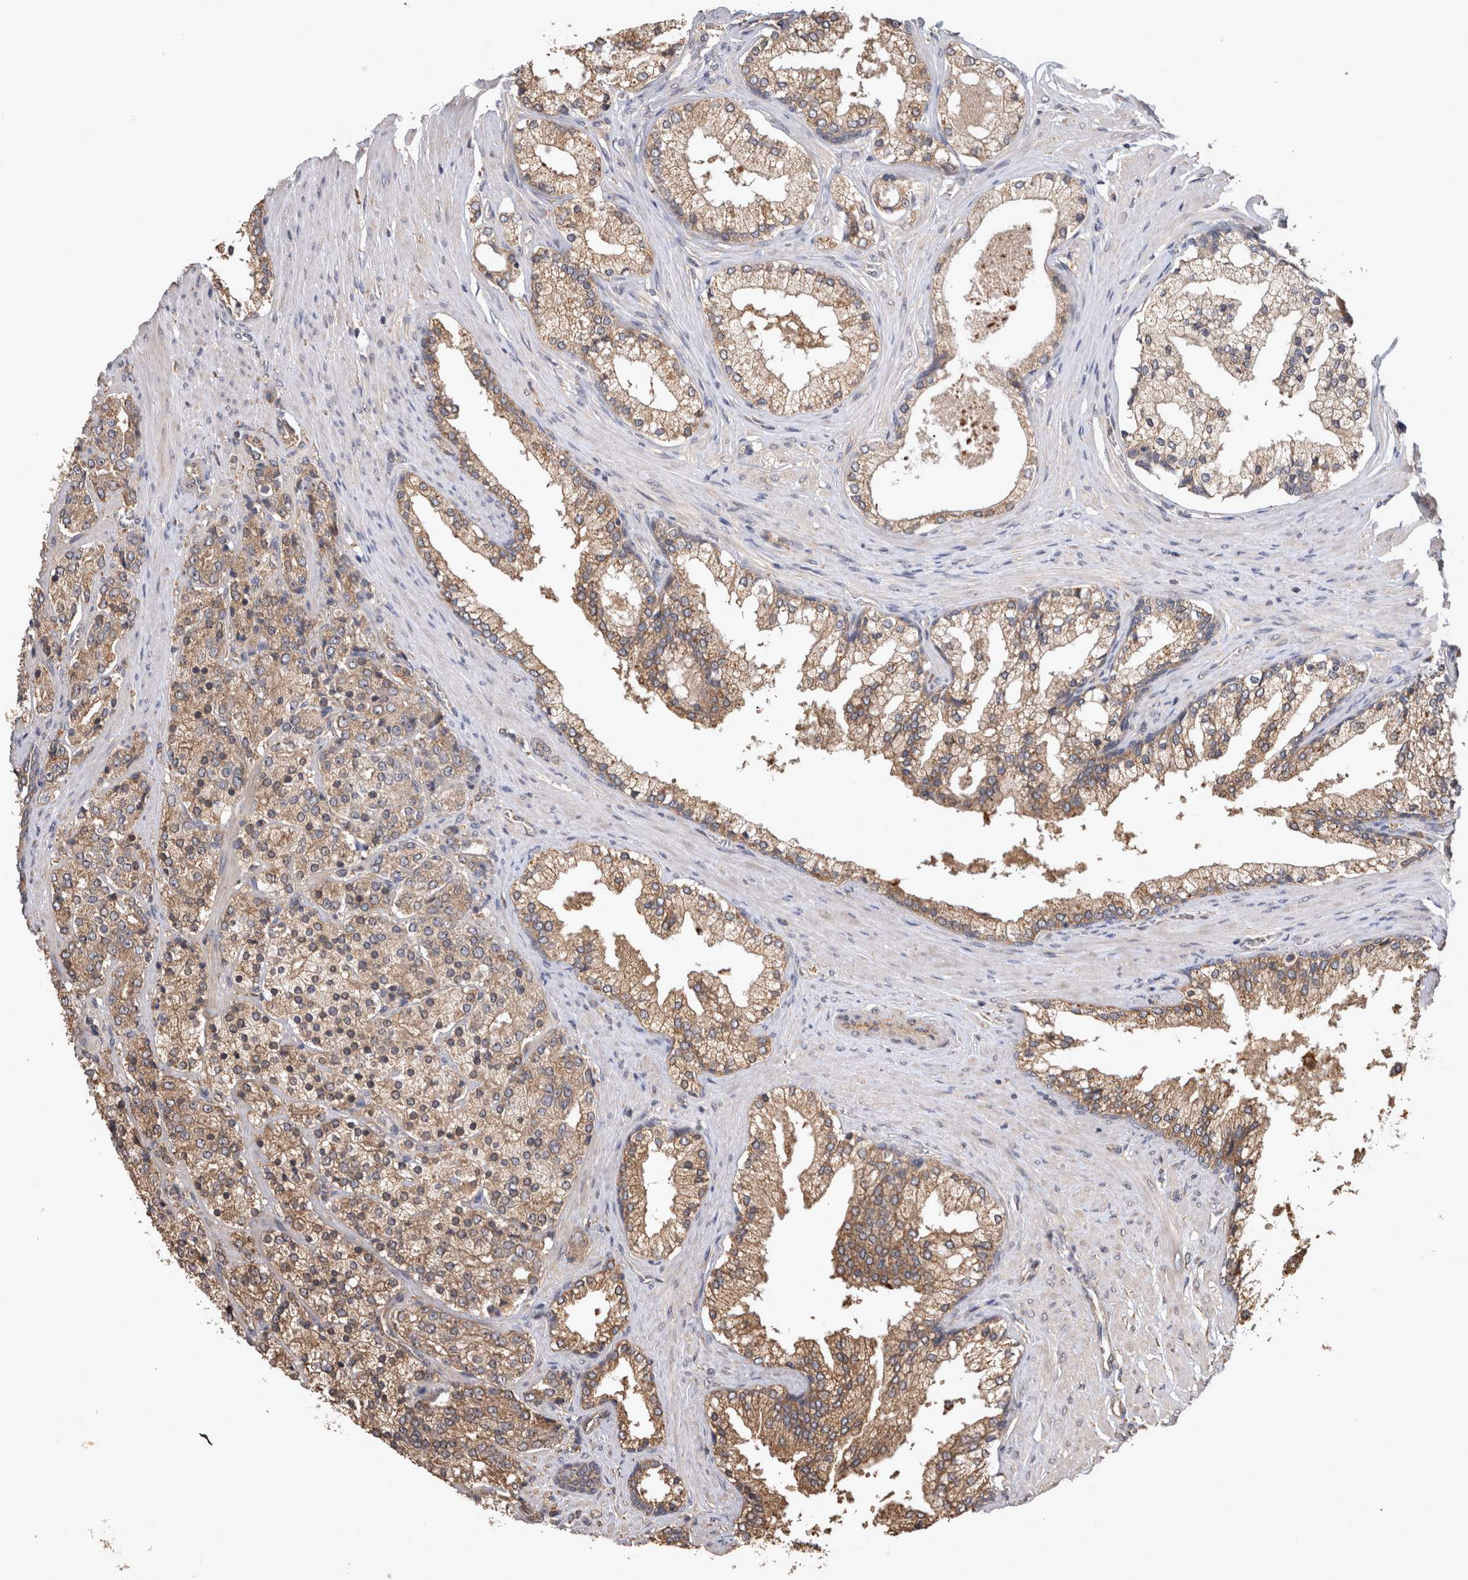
{"staining": {"intensity": "weak", "quantity": "25%-75%", "location": "cytoplasmic/membranous"}, "tissue": "prostate cancer", "cell_type": "Tumor cells", "image_type": "cancer", "snomed": [{"axis": "morphology", "description": "Adenocarcinoma, High grade"}, {"axis": "topography", "description": "Prostate"}], "caption": "Protein expression analysis of prostate cancer (high-grade adenocarcinoma) exhibits weak cytoplasmic/membranous expression in about 25%-75% of tumor cells. (Stains: DAB (3,3'-diaminobenzidine) in brown, nuclei in blue, Microscopy: brightfield microscopy at high magnification).", "gene": "TMED7", "patient": {"sex": "male", "age": 71}}